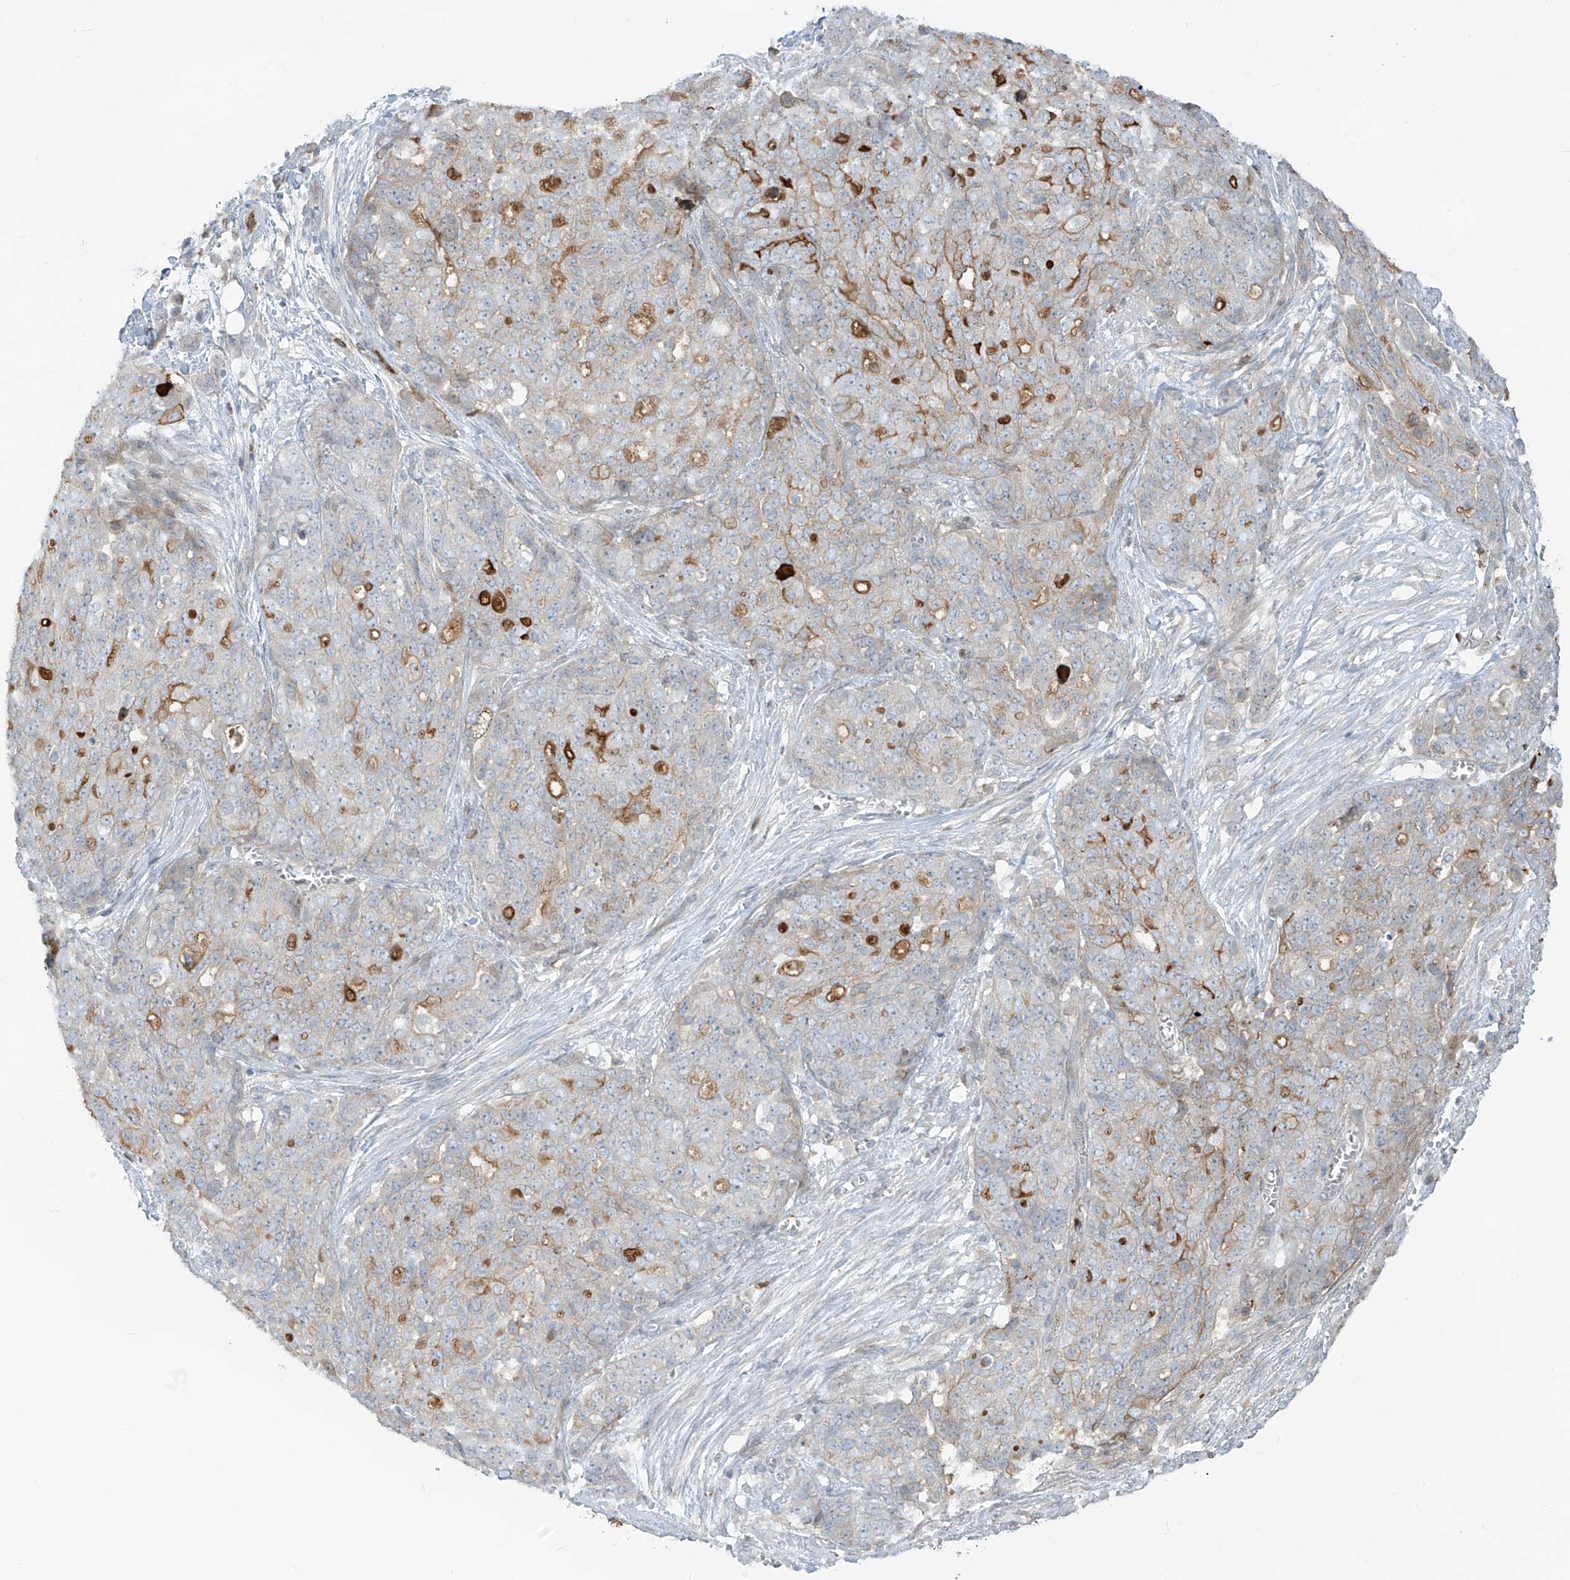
{"staining": {"intensity": "weak", "quantity": "25%-75%", "location": "cytoplasmic/membranous"}, "tissue": "ovarian cancer", "cell_type": "Tumor cells", "image_type": "cancer", "snomed": [{"axis": "morphology", "description": "Cystadenocarcinoma, serous, NOS"}, {"axis": "topography", "description": "Soft tissue"}, {"axis": "topography", "description": "Ovary"}], "caption": "Protein positivity by IHC demonstrates weak cytoplasmic/membranous staining in about 25%-75% of tumor cells in ovarian cancer (serous cystadenocarcinoma).", "gene": "NOTO", "patient": {"sex": "female", "age": 57}}